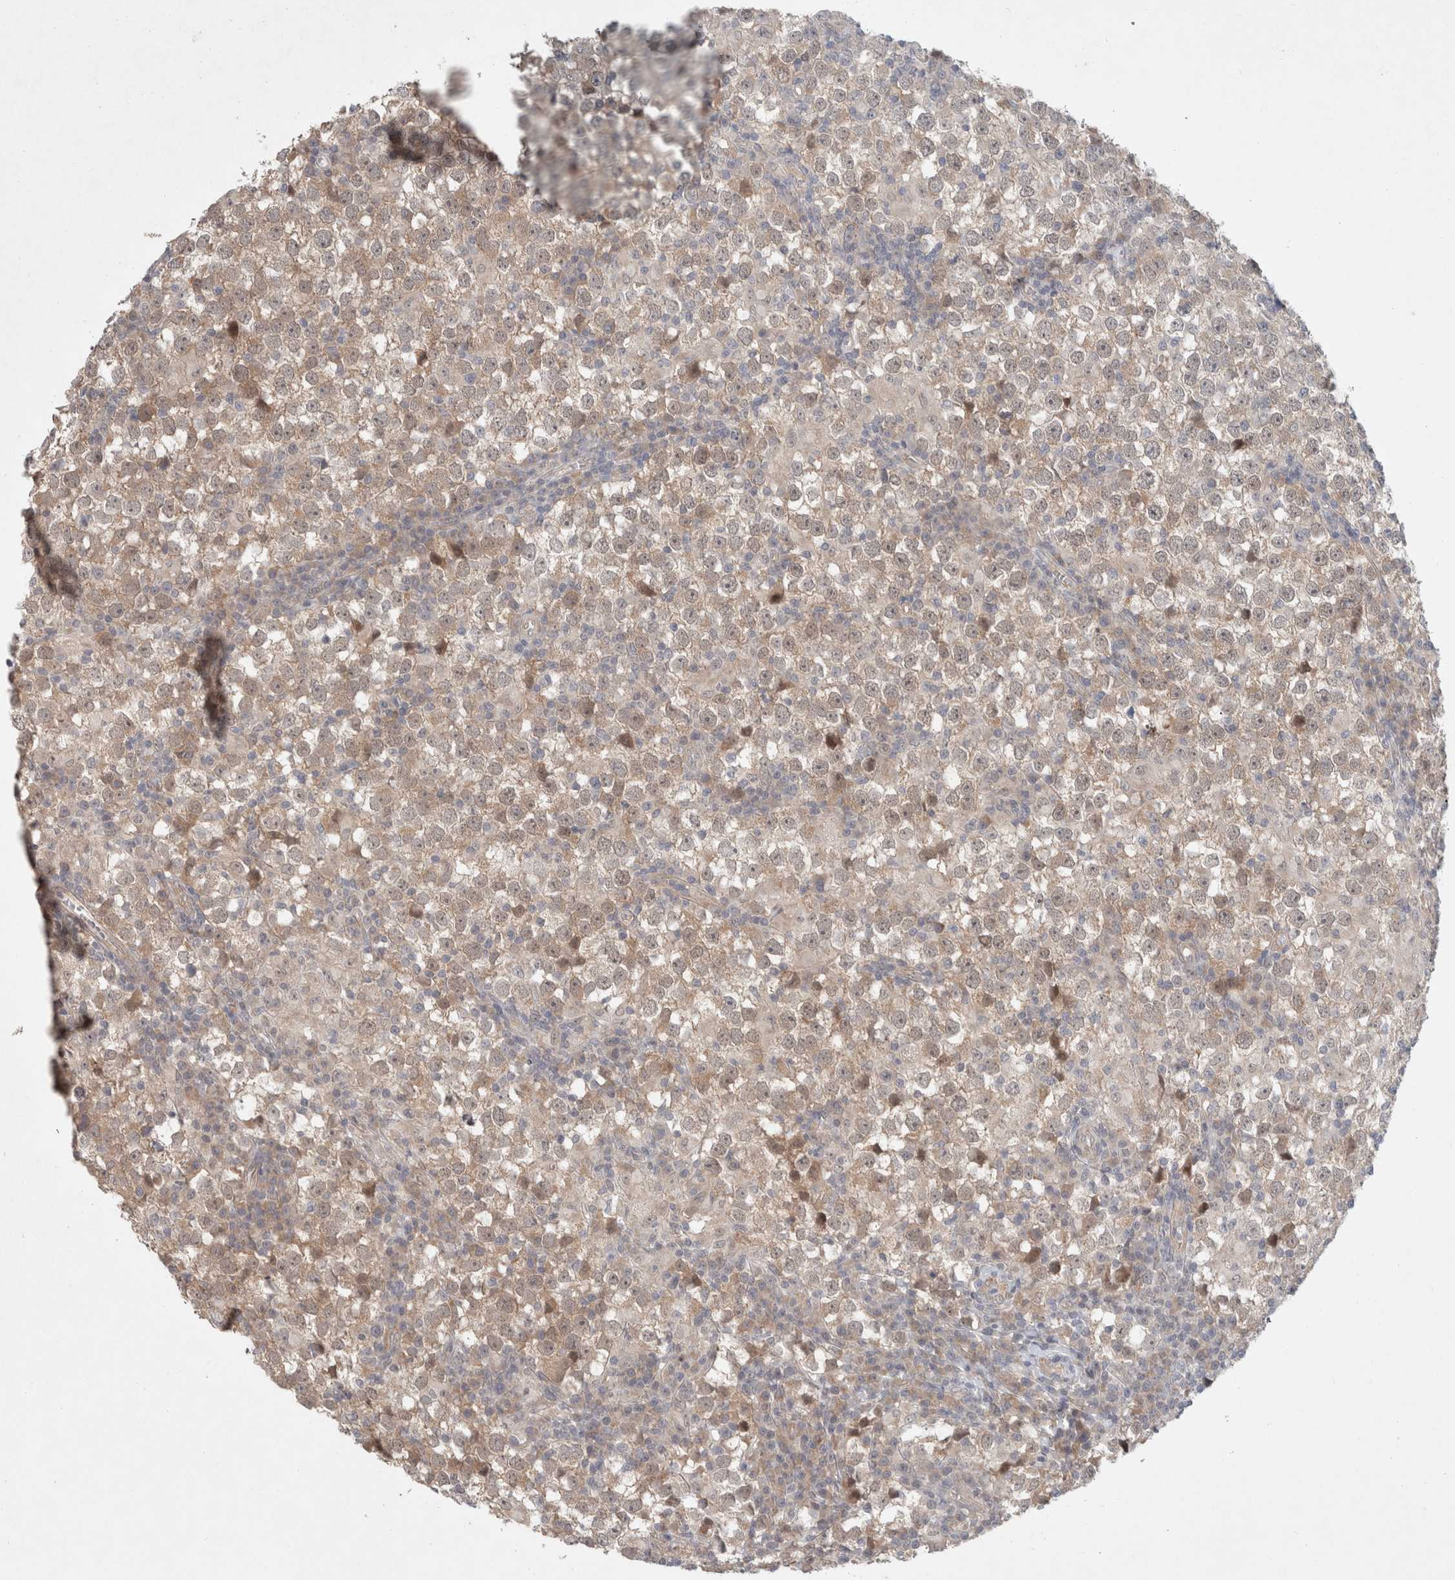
{"staining": {"intensity": "weak", "quantity": "25%-75%", "location": "cytoplasmic/membranous"}, "tissue": "testis cancer", "cell_type": "Tumor cells", "image_type": "cancer", "snomed": [{"axis": "morphology", "description": "Seminoma, NOS"}, {"axis": "topography", "description": "Testis"}], "caption": "Immunohistochemical staining of testis cancer (seminoma) reveals weak cytoplasmic/membranous protein expression in approximately 25%-75% of tumor cells. Using DAB (3,3'-diaminobenzidine) (brown) and hematoxylin (blue) stains, captured at high magnification using brightfield microscopy.", "gene": "RASAL2", "patient": {"sex": "male", "age": 65}}